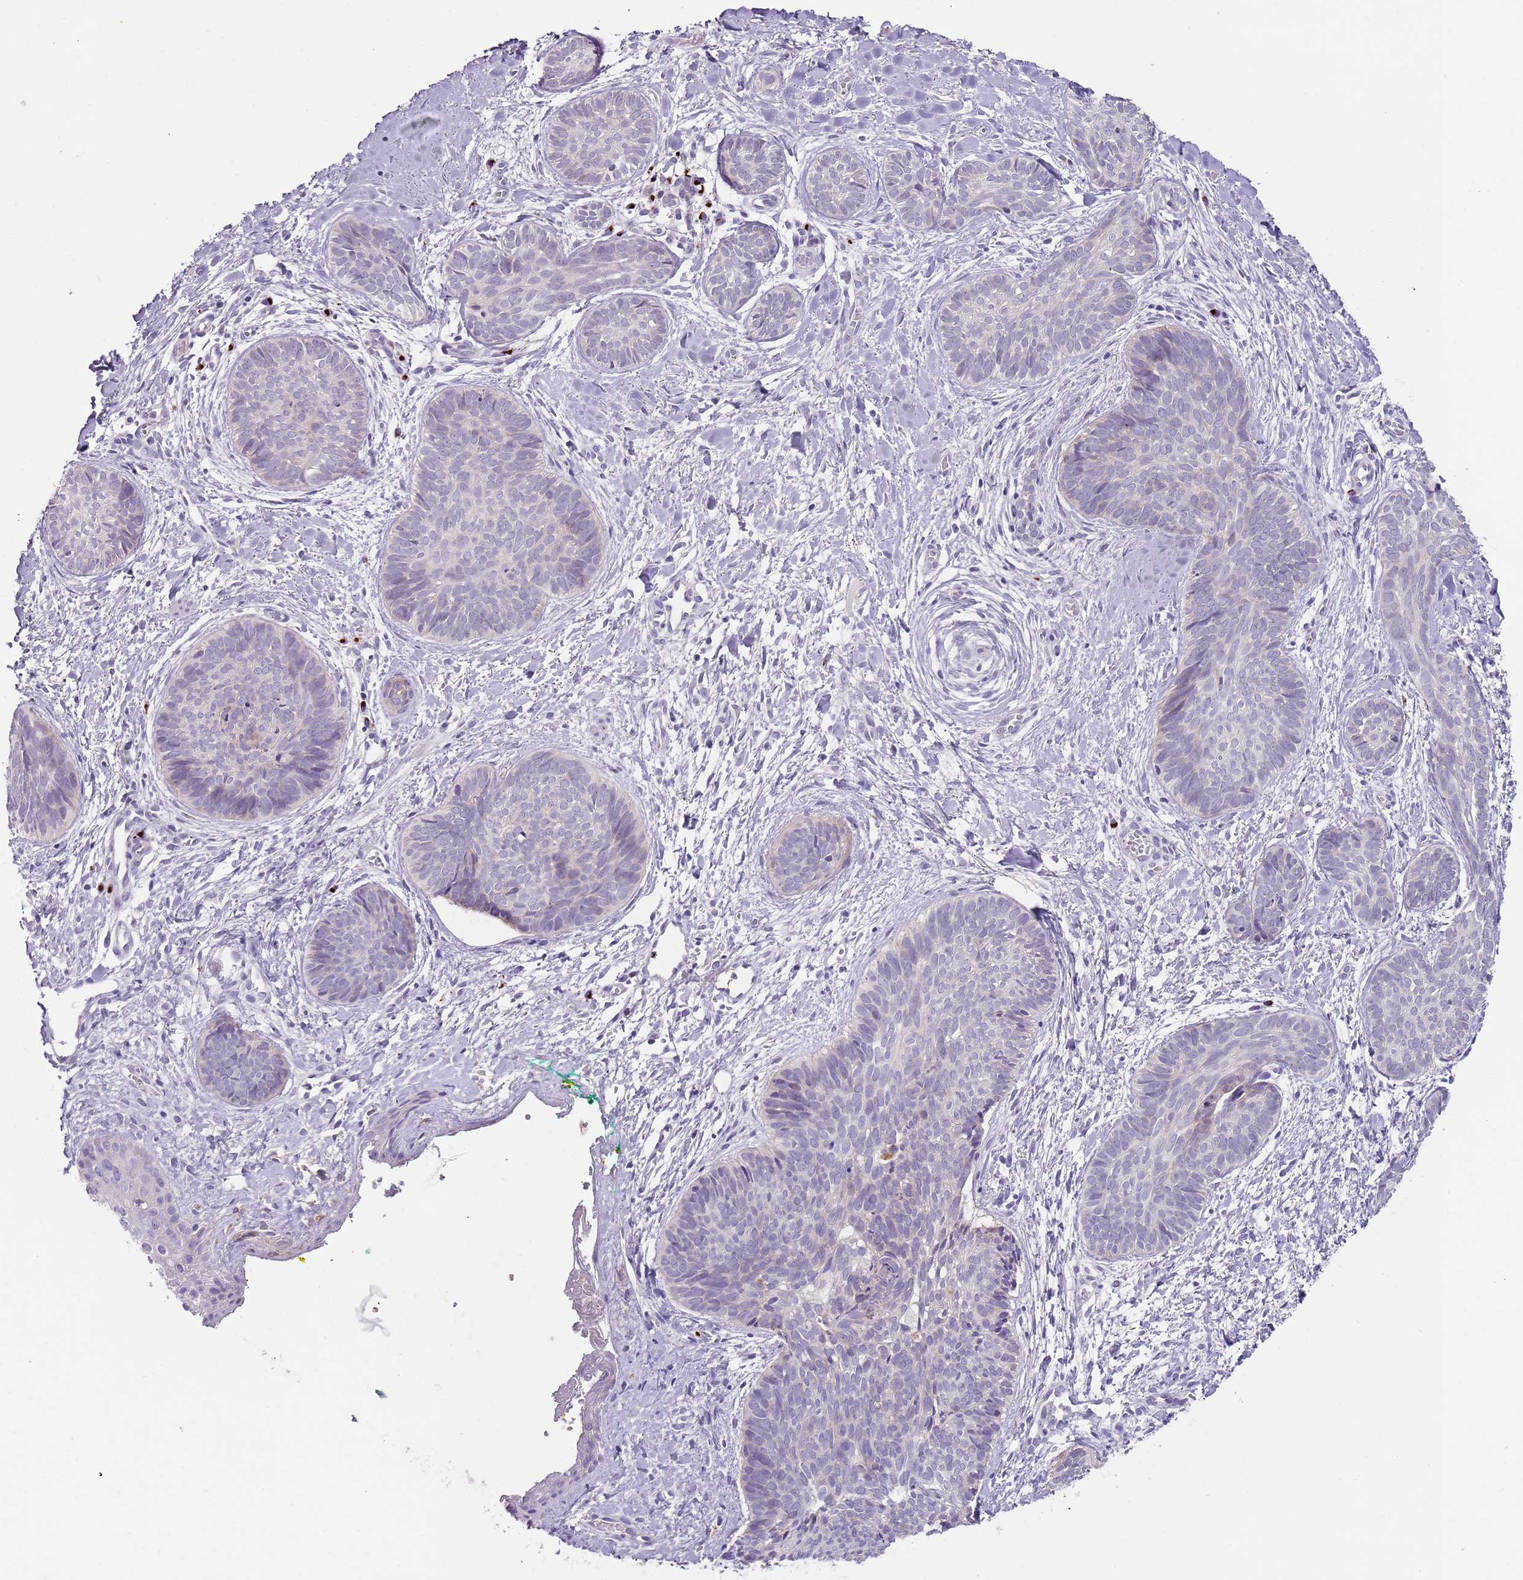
{"staining": {"intensity": "negative", "quantity": "none", "location": "none"}, "tissue": "skin cancer", "cell_type": "Tumor cells", "image_type": "cancer", "snomed": [{"axis": "morphology", "description": "Basal cell carcinoma"}, {"axis": "topography", "description": "Skin"}], "caption": "This is an immunohistochemistry image of skin cancer. There is no positivity in tumor cells.", "gene": "C2CD3", "patient": {"sex": "female", "age": 81}}